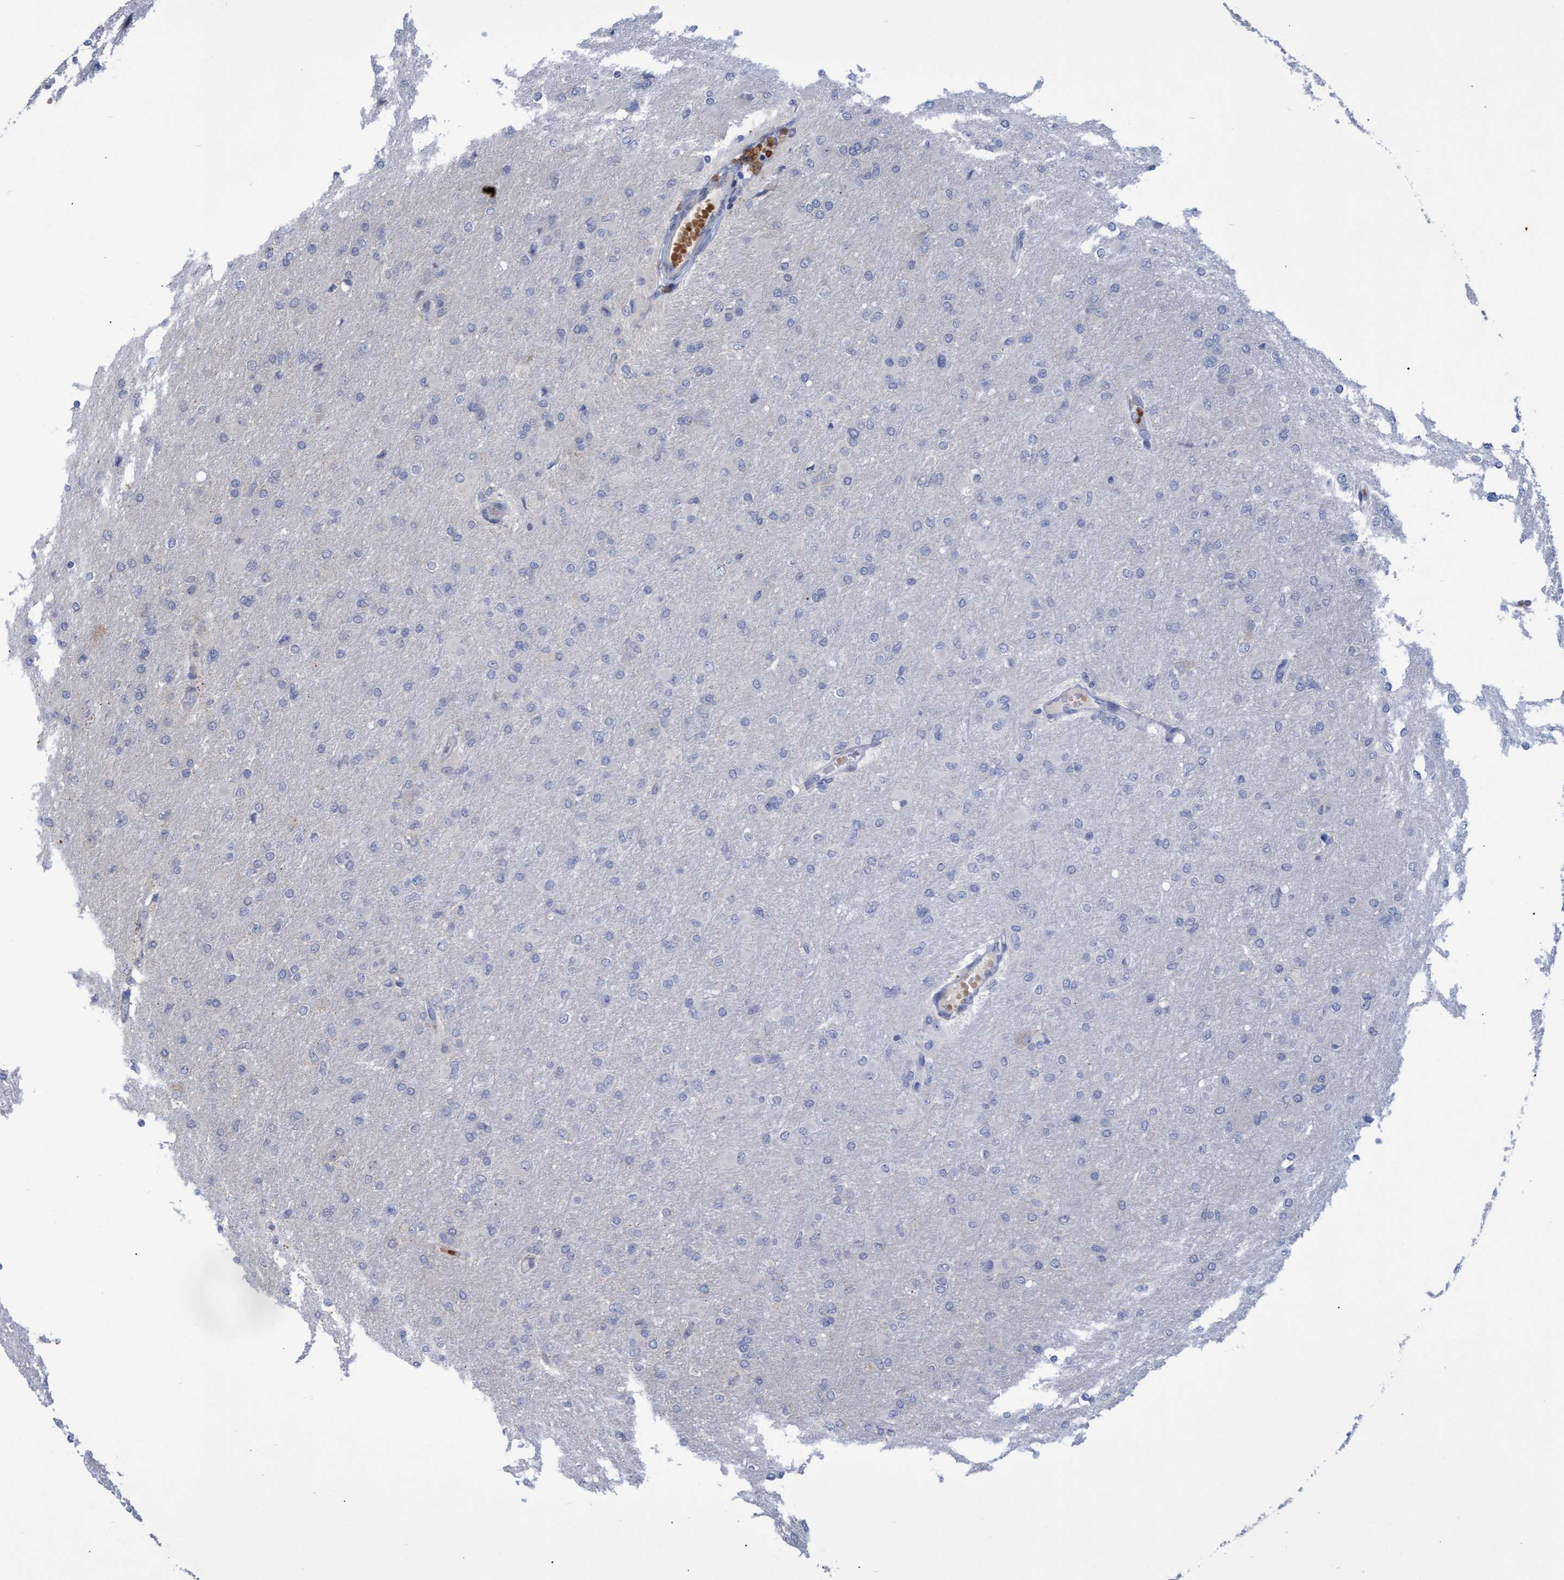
{"staining": {"intensity": "negative", "quantity": "none", "location": "none"}, "tissue": "glioma", "cell_type": "Tumor cells", "image_type": "cancer", "snomed": [{"axis": "morphology", "description": "Glioma, malignant, High grade"}, {"axis": "topography", "description": "Cerebral cortex"}], "caption": "This is a image of immunohistochemistry (IHC) staining of high-grade glioma (malignant), which shows no positivity in tumor cells. (DAB immunohistochemistry with hematoxylin counter stain).", "gene": "NAA15", "patient": {"sex": "female", "age": 36}}